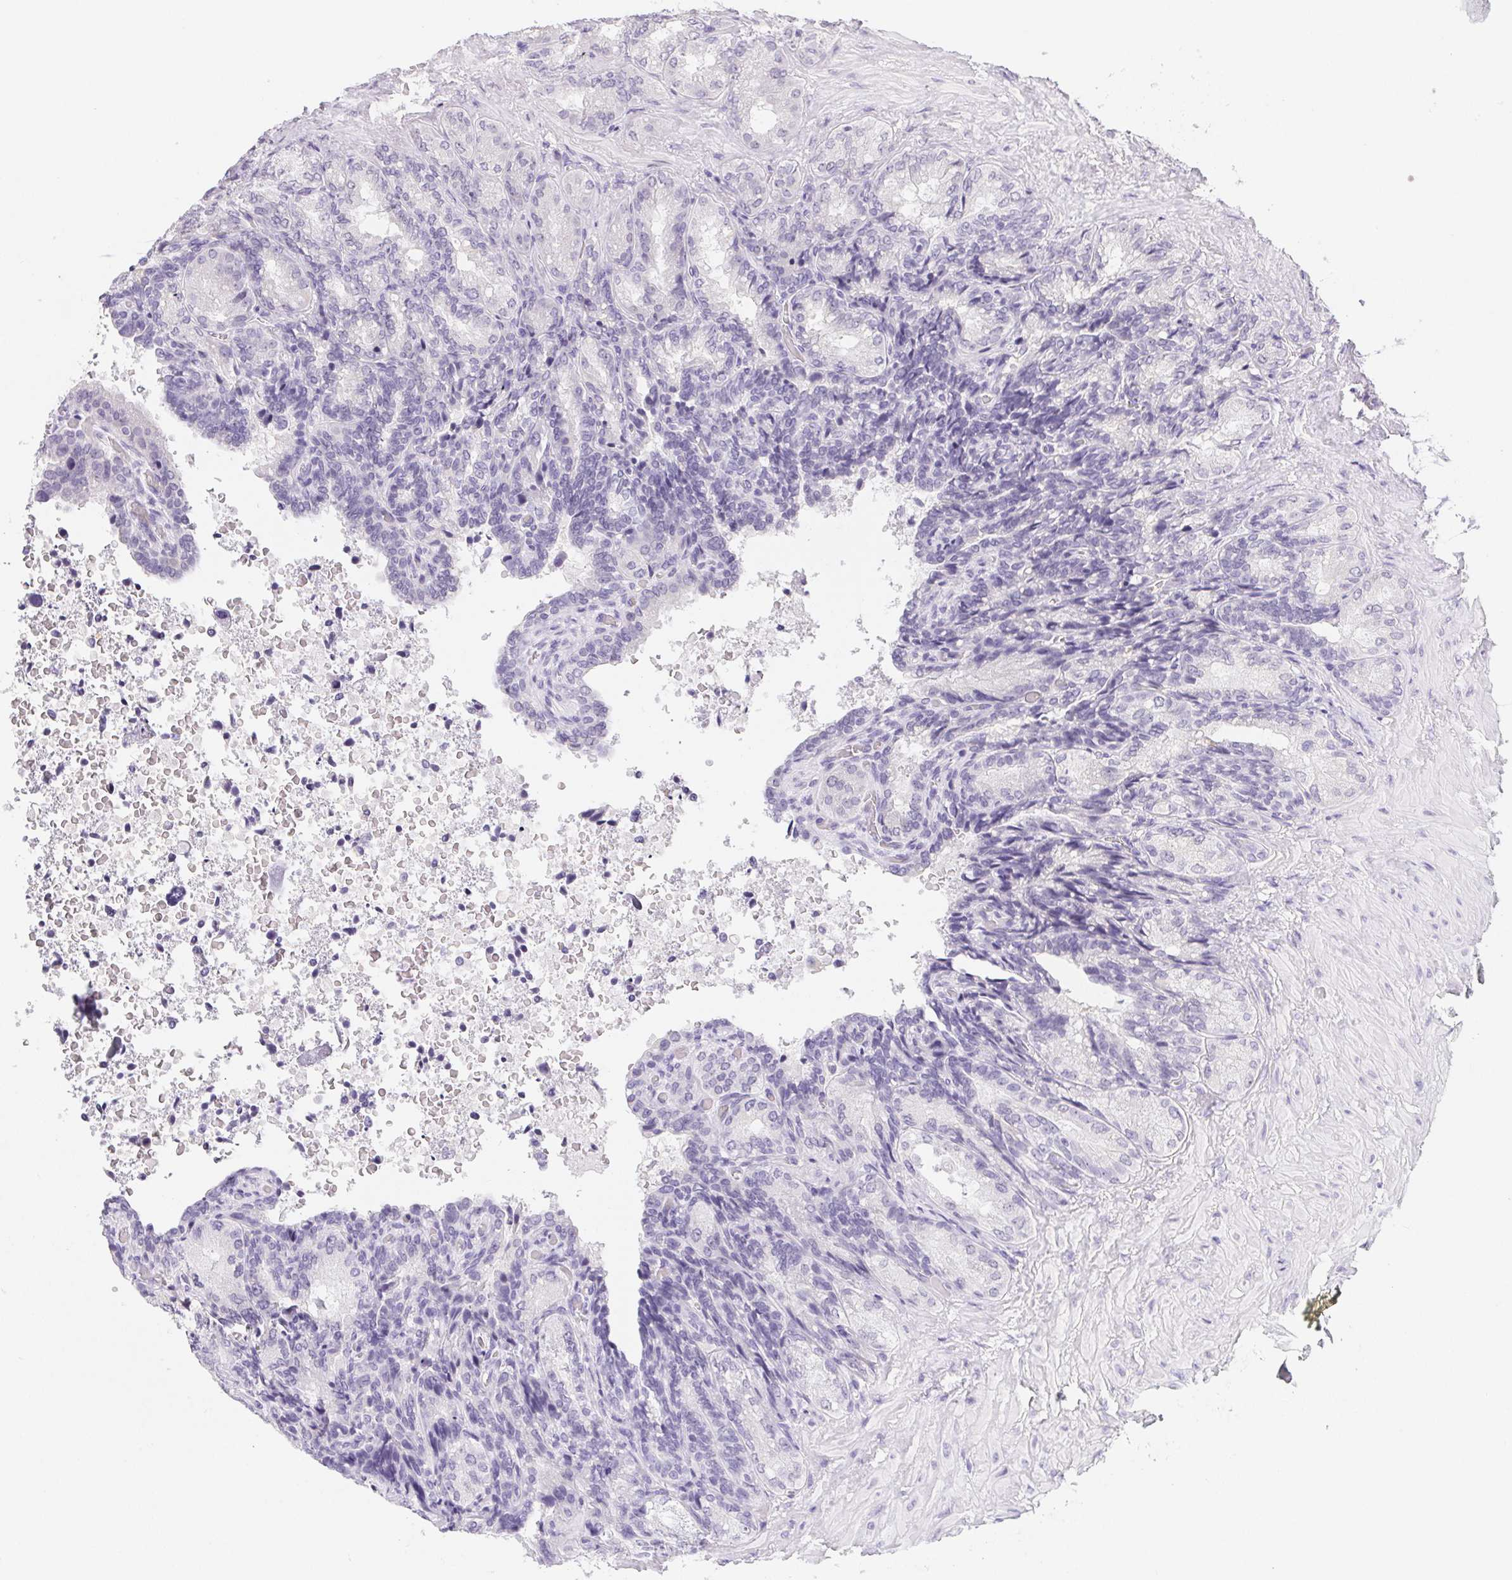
{"staining": {"intensity": "negative", "quantity": "none", "location": "none"}, "tissue": "seminal vesicle", "cell_type": "Glandular cells", "image_type": "normal", "snomed": [{"axis": "morphology", "description": "Normal tissue, NOS"}, {"axis": "topography", "description": "Seminal veicle"}], "caption": "IHC image of benign seminal vesicle: human seminal vesicle stained with DAB displays no significant protein positivity in glandular cells.", "gene": "ST8SIA3", "patient": {"sex": "male", "age": 68}}